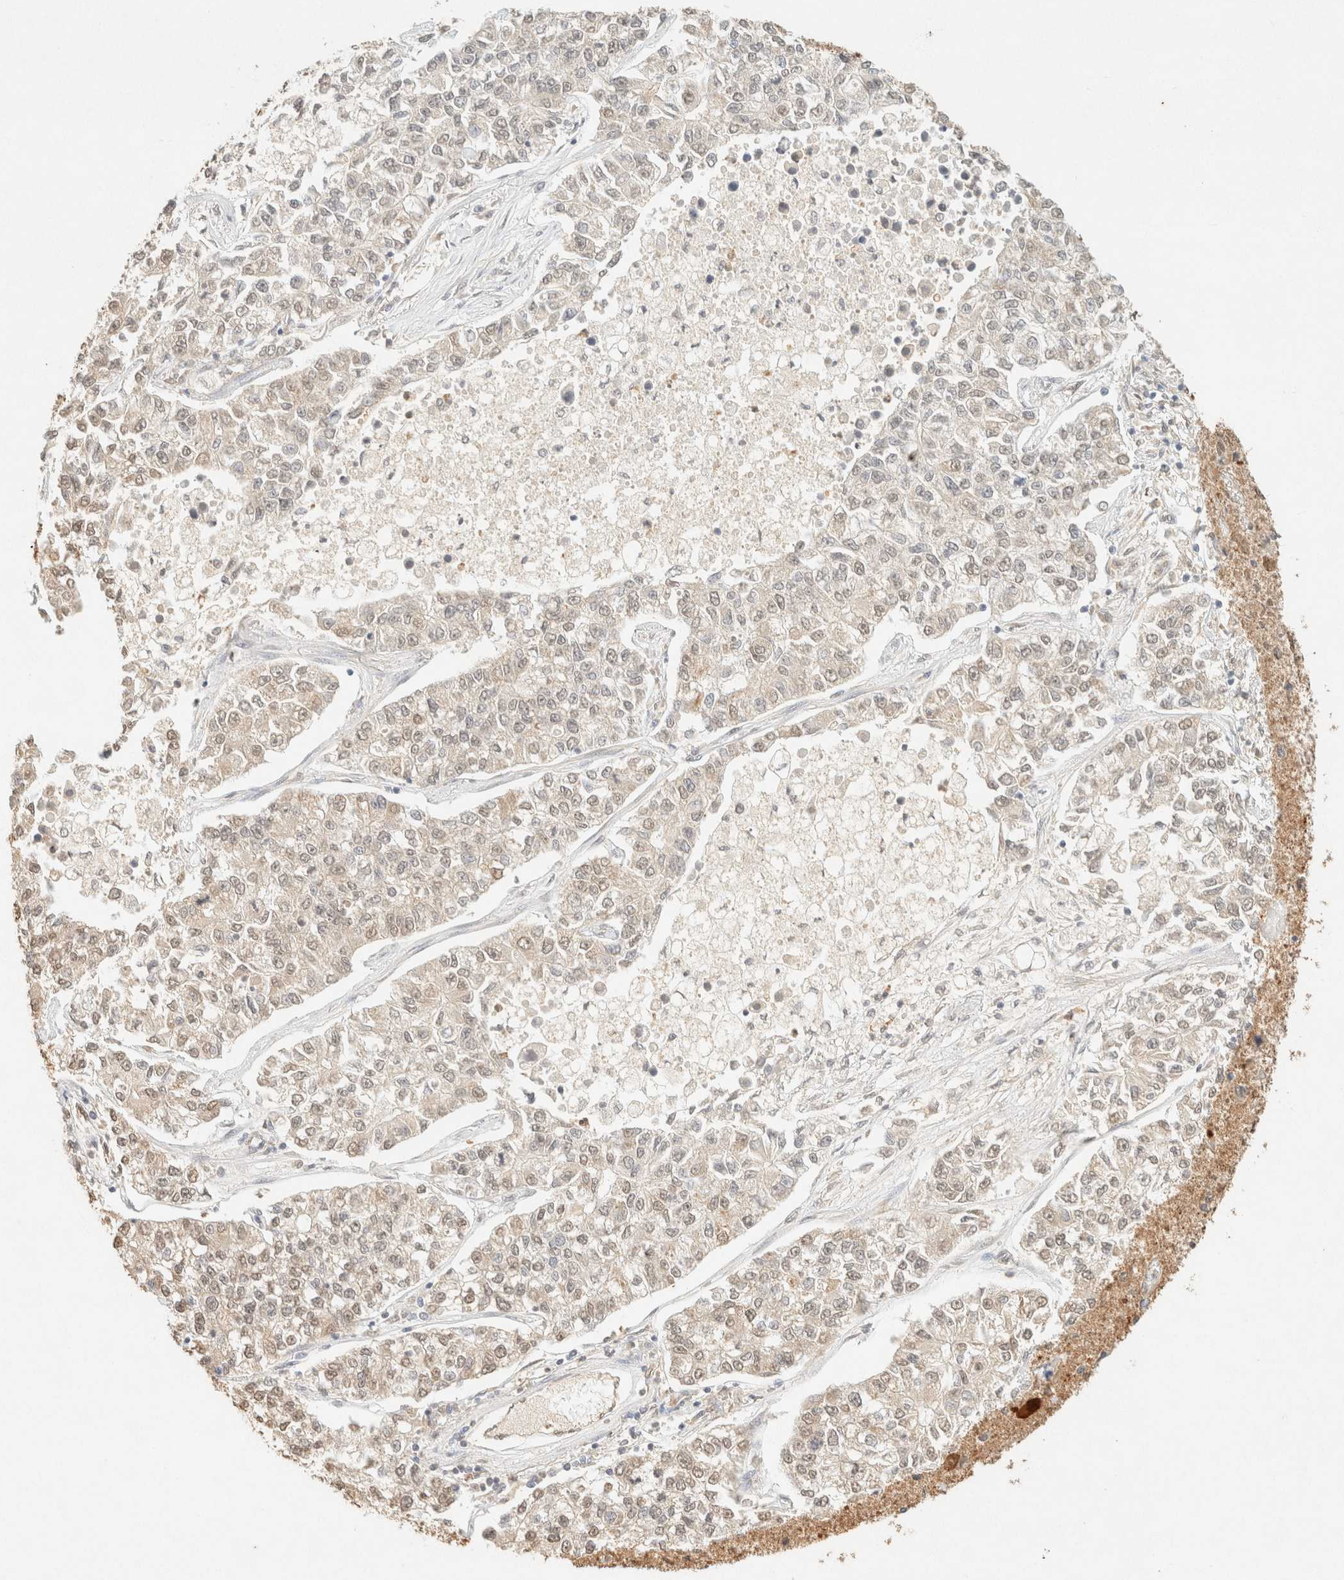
{"staining": {"intensity": "weak", "quantity": ">75%", "location": "nuclear"}, "tissue": "lung cancer", "cell_type": "Tumor cells", "image_type": "cancer", "snomed": [{"axis": "morphology", "description": "Adenocarcinoma, NOS"}, {"axis": "topography", "description": "Lung"}], "caption": "Adenocarcinoma (lung) tissue shows weak nuclear staining in approximately >75% of tumor cells, visualized by immunohistochemistry.", "gene": "S100A13", "patient": {"sex": "male", "age": 49}}